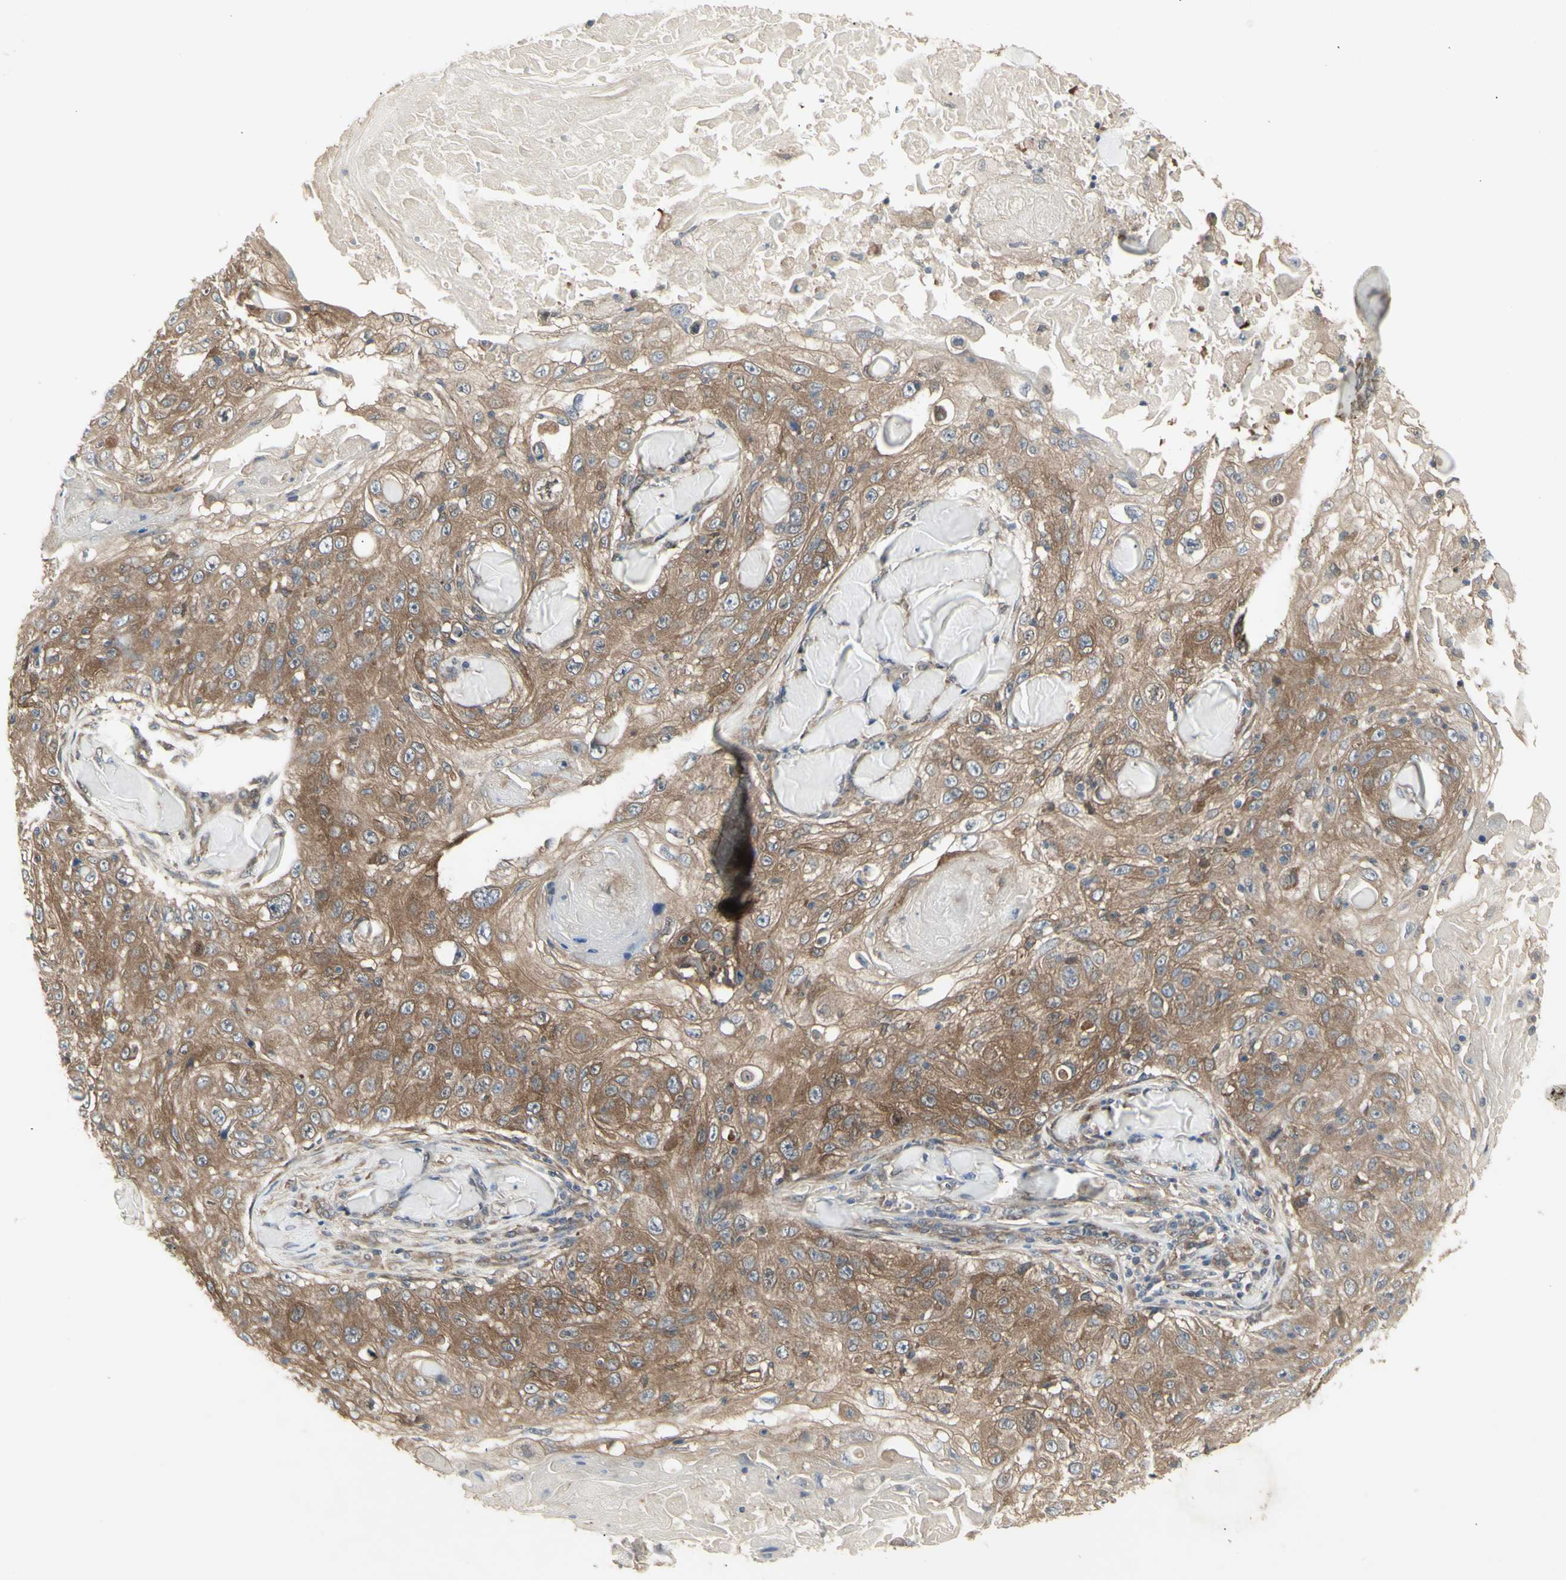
{"staining": {"intensity": "moderate", "quantity": ">75%", "location": "cytoplasmic/membranous"}, "tissue": "skin cancer", "cell_type": "Tumor cells", "image_type": "cancer", "snomed": [{"axis": "morphology", "description": "Squamous cell carcinoma, NOS"}, {"axis": "topography", "description": "Skin"}], "caption": "An IHC micrograph of neoplastic tissue is shown. Protein staining in brown labels moderate cytoplasmic/membranous positivity in skin cancer (squamous cell carcinoma) within tumor cells.", "gene": "CHURC1-FNTB", "patient": {"sex": "male", "age": 86}}